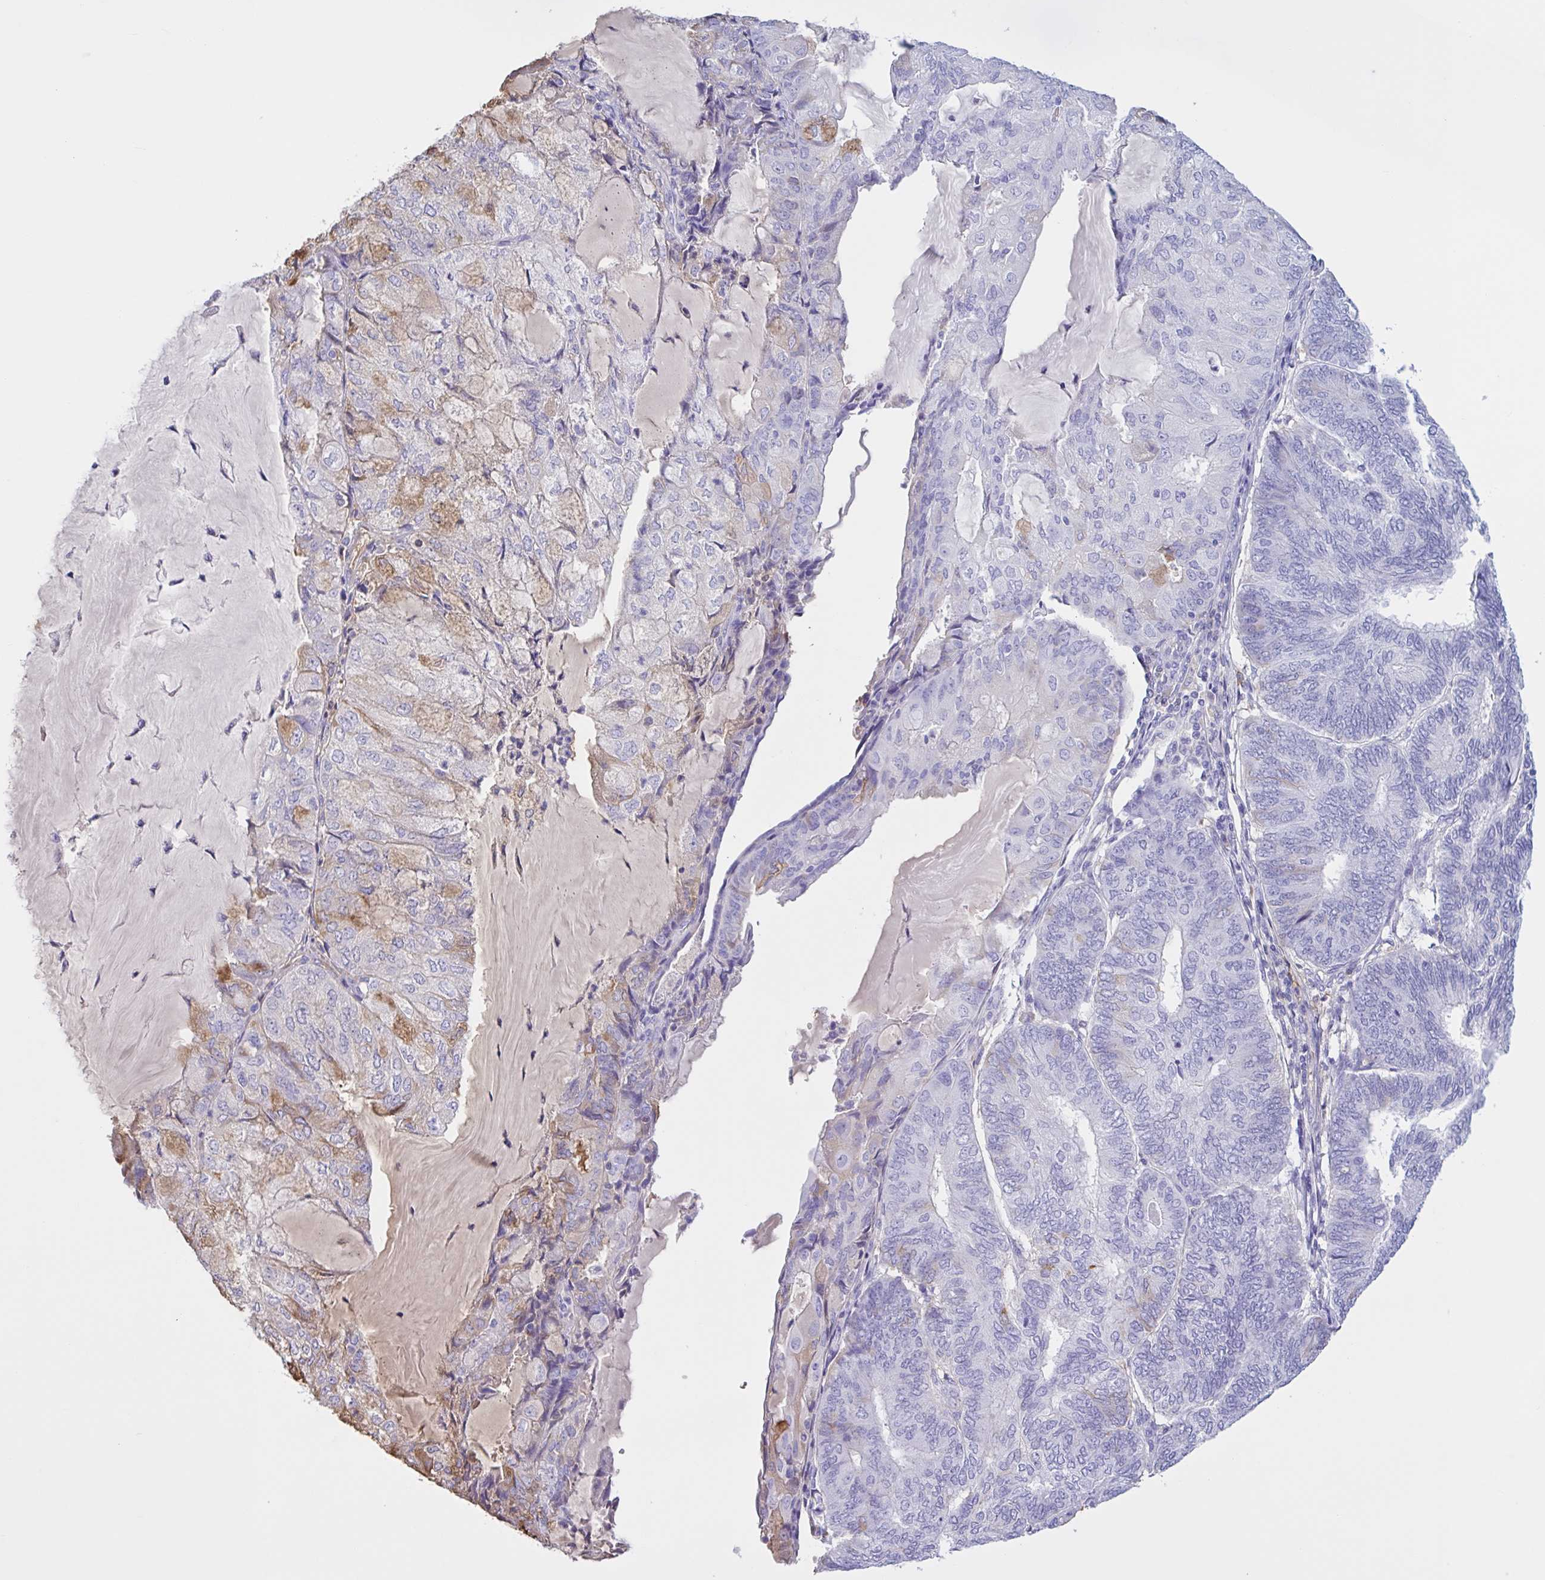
{"staining": {"intensity": "moderate", "quantity": "<25%", "location": "cytoplasmic/membranous"}, "tissue": "endometrial cancer", "cell_type": "Tumor cells", "image_type": "cancer", "snomed": [{"axis": "morphology", "description": "Adenocarcinoma, NOS"}, {"axis": "topography", "description": "Endometrium"}], "caption": "Immunohistochemistry (IHC) micrograph of endometrial cancer stained for a protein (brown), which exhibits low levels of moderate cytoplasmic/membranous expression in about <25% of tumor cells.", "gene": "LARGE2", "patient": {"sex": "female", "age": 81}}